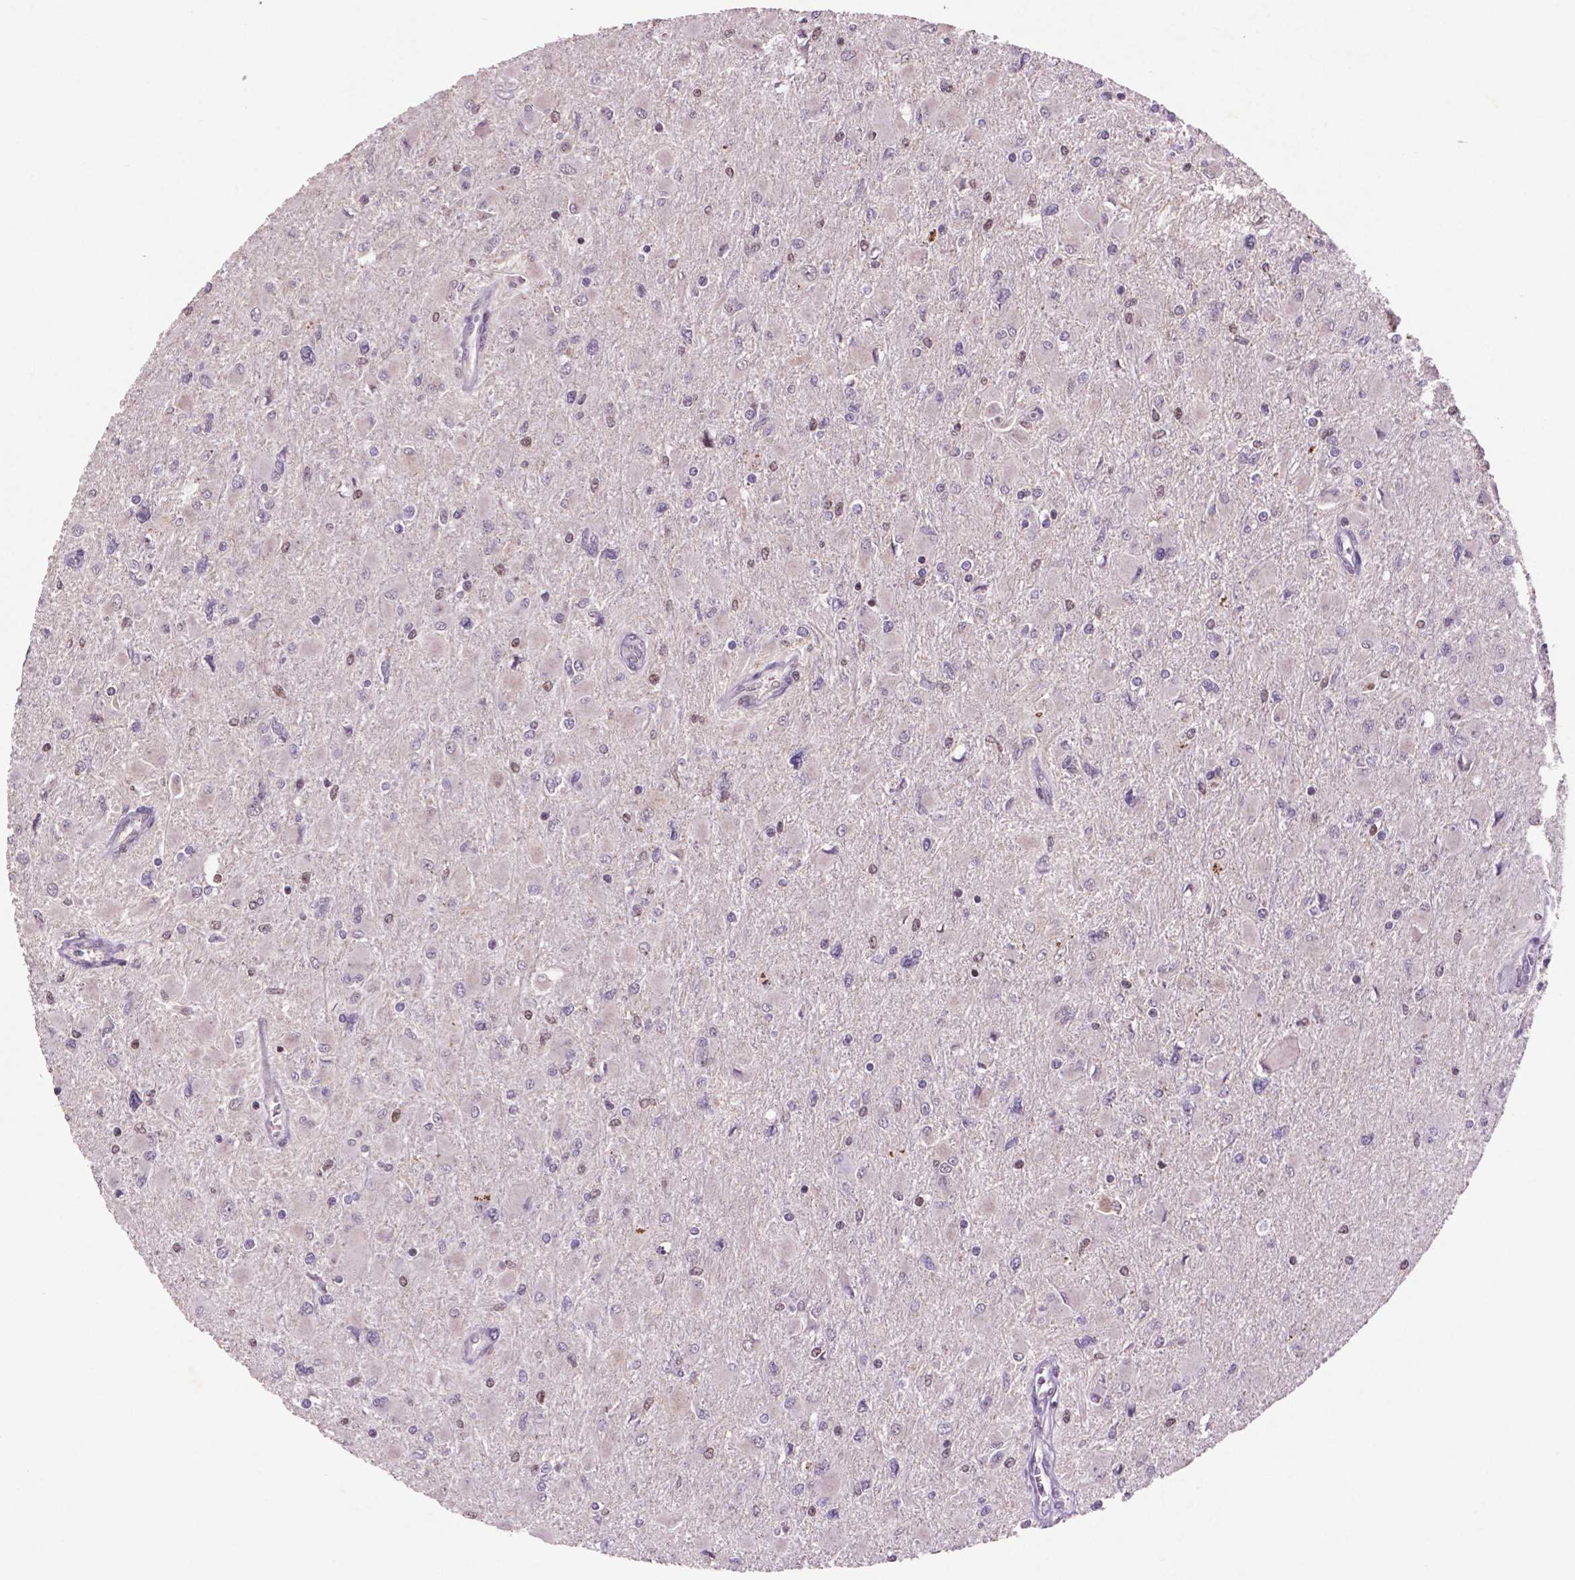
{"staining": {"intensity": "negative", "quantity": "none", "location": "none"}, "tissue": "glioma", "cell_type": "Tumor cells", "image_type": "cancer", "snomed": [{"axis": "morphology", "description": "Glioma, malignant, High grade"}, {"axis": "topography", "description": "Cerebral cortex"}], "caption": "Malignant high-grade glioma was stained to show a protein in brown. There is no significant positivity in tumor cells.", "gene": "GLRX", "patient": {"sex": "female", "age": 36}}